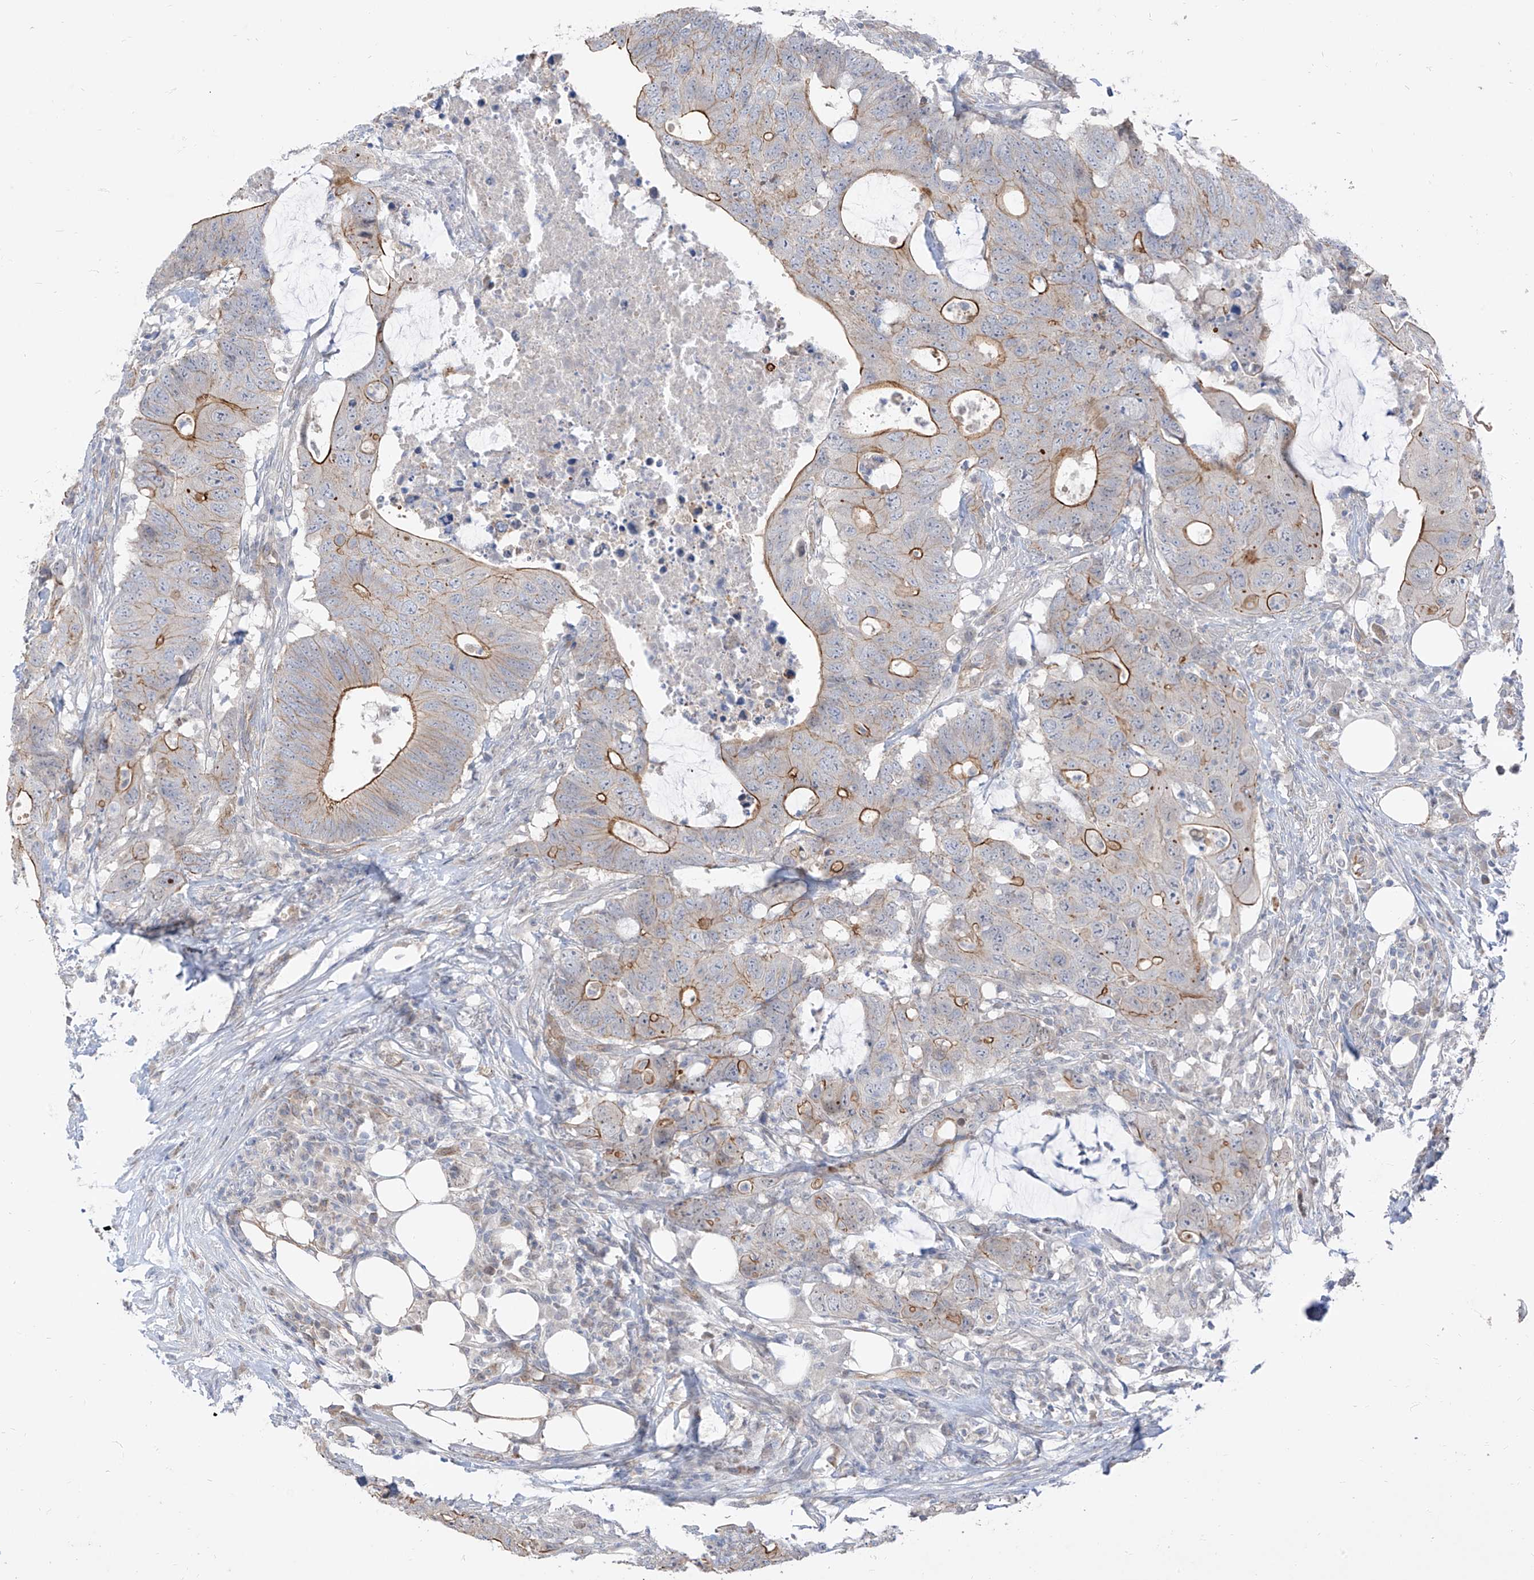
{"staining": {"intensity": "moderate", "quantity": "25%-75%", "location": "cytoplasmic/membranous"}, "tissue": "colorectal cancer", "cell_type": "Tumor cells", "image_type": "cancer", "snomed": [{"axis": "morphology", "description": "Adenocarcinoma, NOS"}, {"axis": "topography", "description": "Colon"}], "caption": "Colorectal cancer was stained to show a protein in brown. There is medium levels of moderate cytoplasmic/membranous staining in about 25%-75% of tumor cells.", "gene": "EPHX4", "patient": {"sex": "male", "age": 71}}